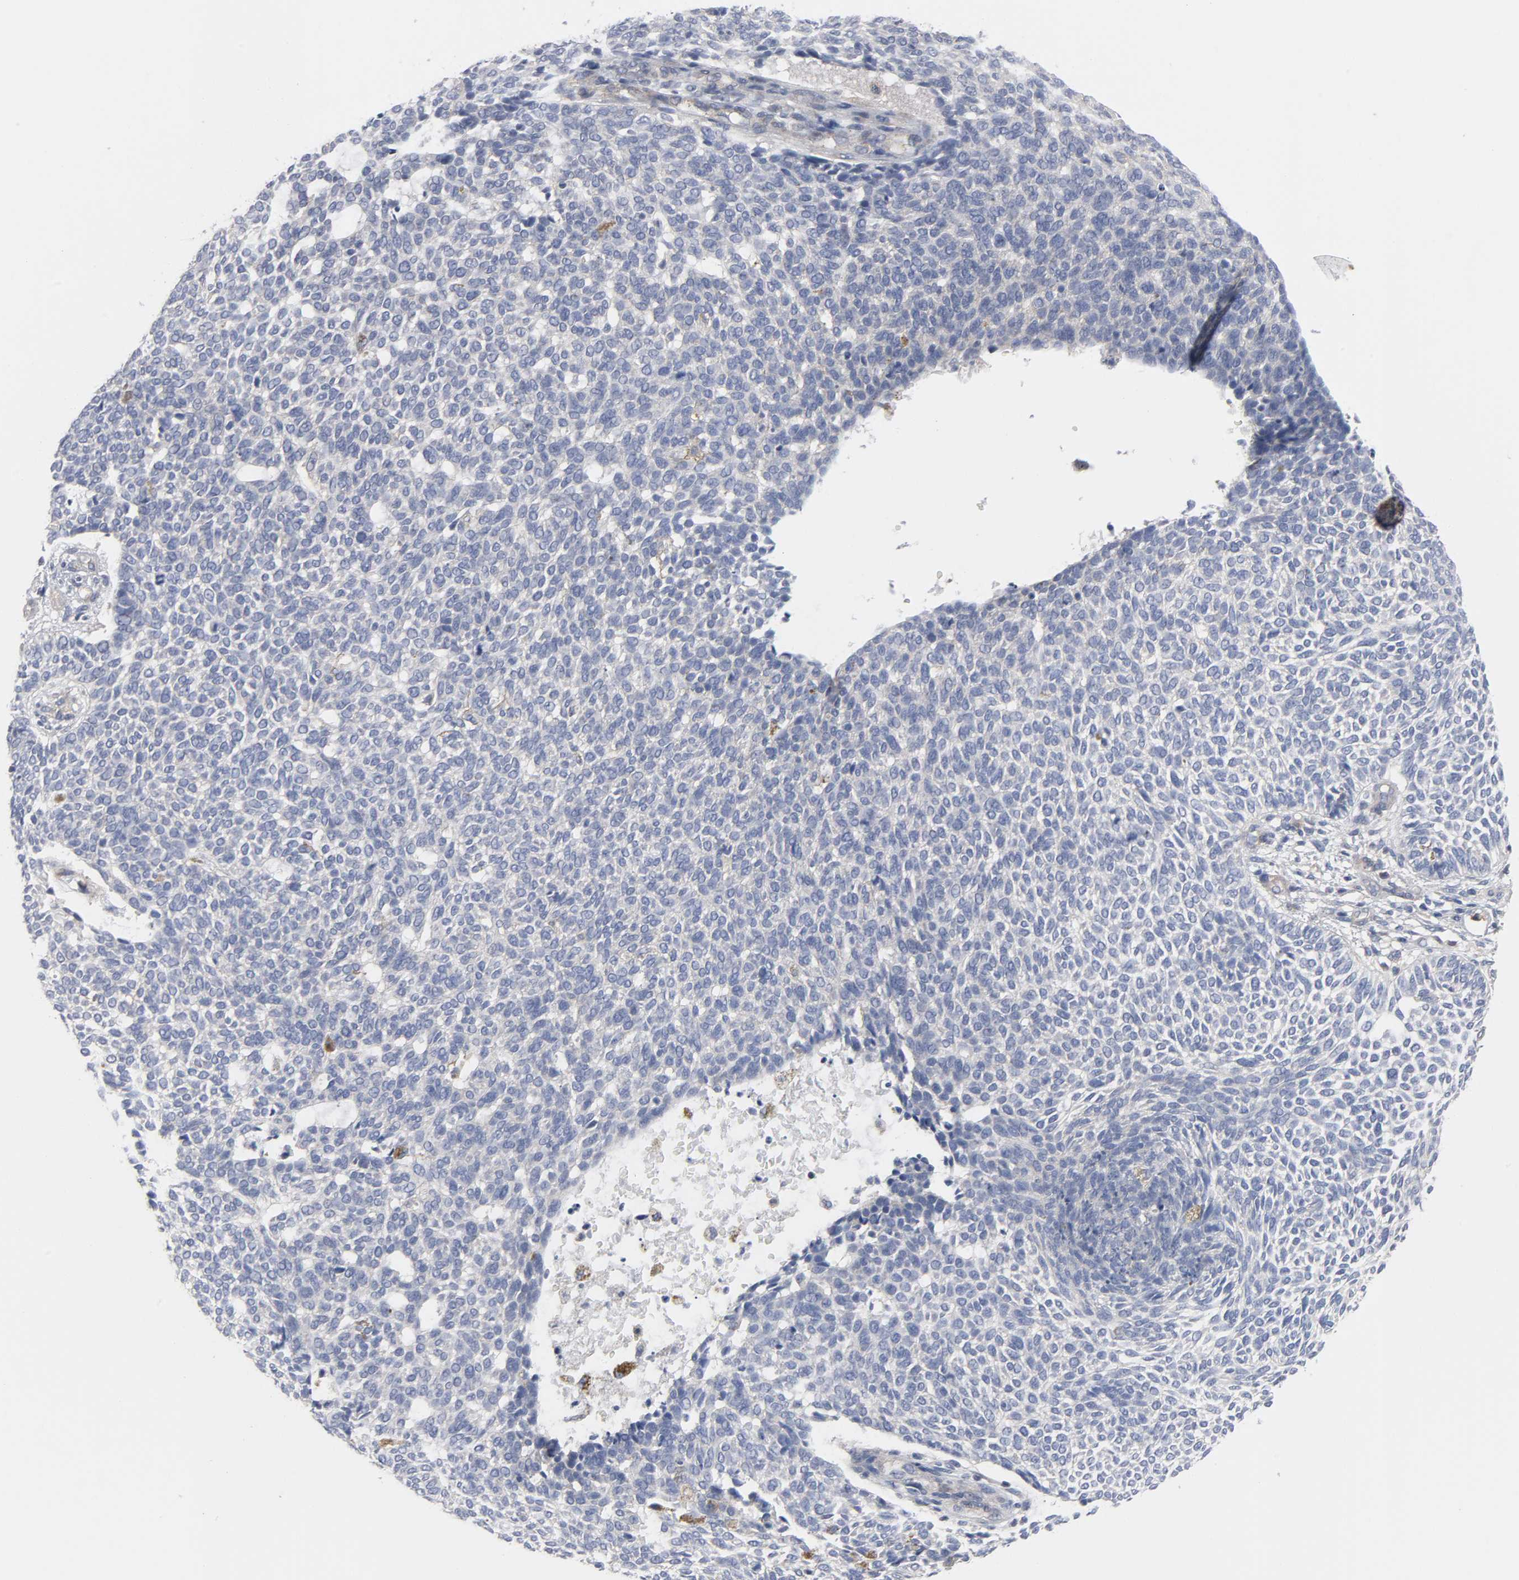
{"staining": {"intensity": "negative", "quantity": "none", "location": "none"}, "tissue": "skin cancer", "cell_type": "Tumor cells", "image_type": "cancer", "snomed": [{"axis": "morphology", "description": "Normal tissue, NOS"}, {"axis": "morphology", "description": "Basal cell carcinoma"}, {"axis": "topography", "description": "Skin"}], "caption": "Human skin cancer (basal cell carcinoma) stained for a protein using immunohistochemistry reveals no positivity in tumor cells.", "gene": "ROCK1", "patient": {"sex": "male", "age": 87}}